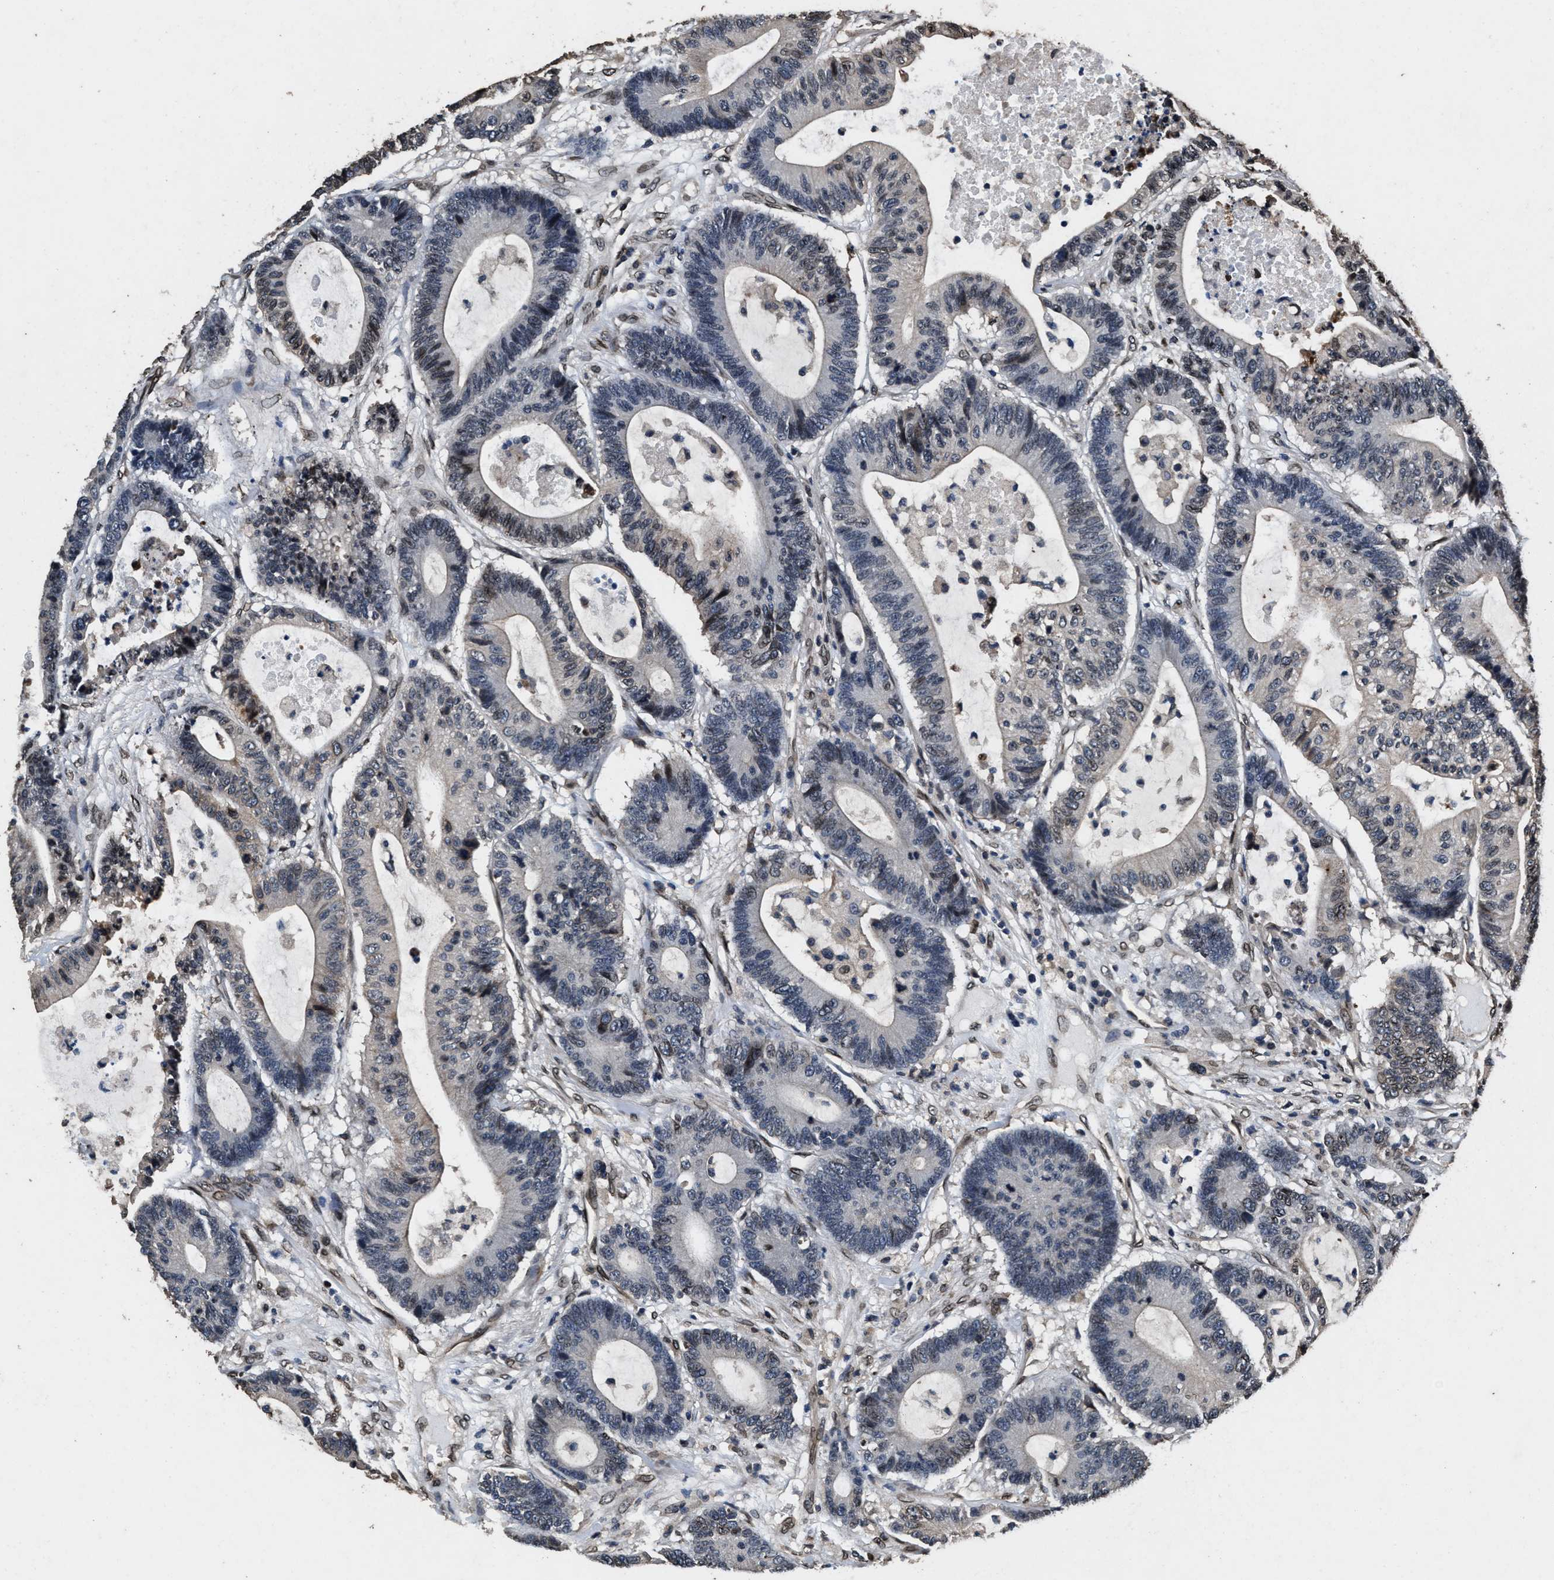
{"staining": {"intensity": "weak", "quantity": "<25%", "location": "nuclear"}, "tissue": "colorectal cancer", "cell_type": "Tumor cells", "image_type": "cancer", "snomed": [{"axis": "morphology", "description": "Adenocarcinoma, NOS"}, {"axis": "topography", "description": "Colon"}], "caption": "Immunohistochemistry photomicrograph of human adenocarcinoma (colorectal) stained for a protein (brown), which demonstrates no staining in tumor cells.", "gene": "ACCS", "patient": {"sex": "female", "age": 84}}